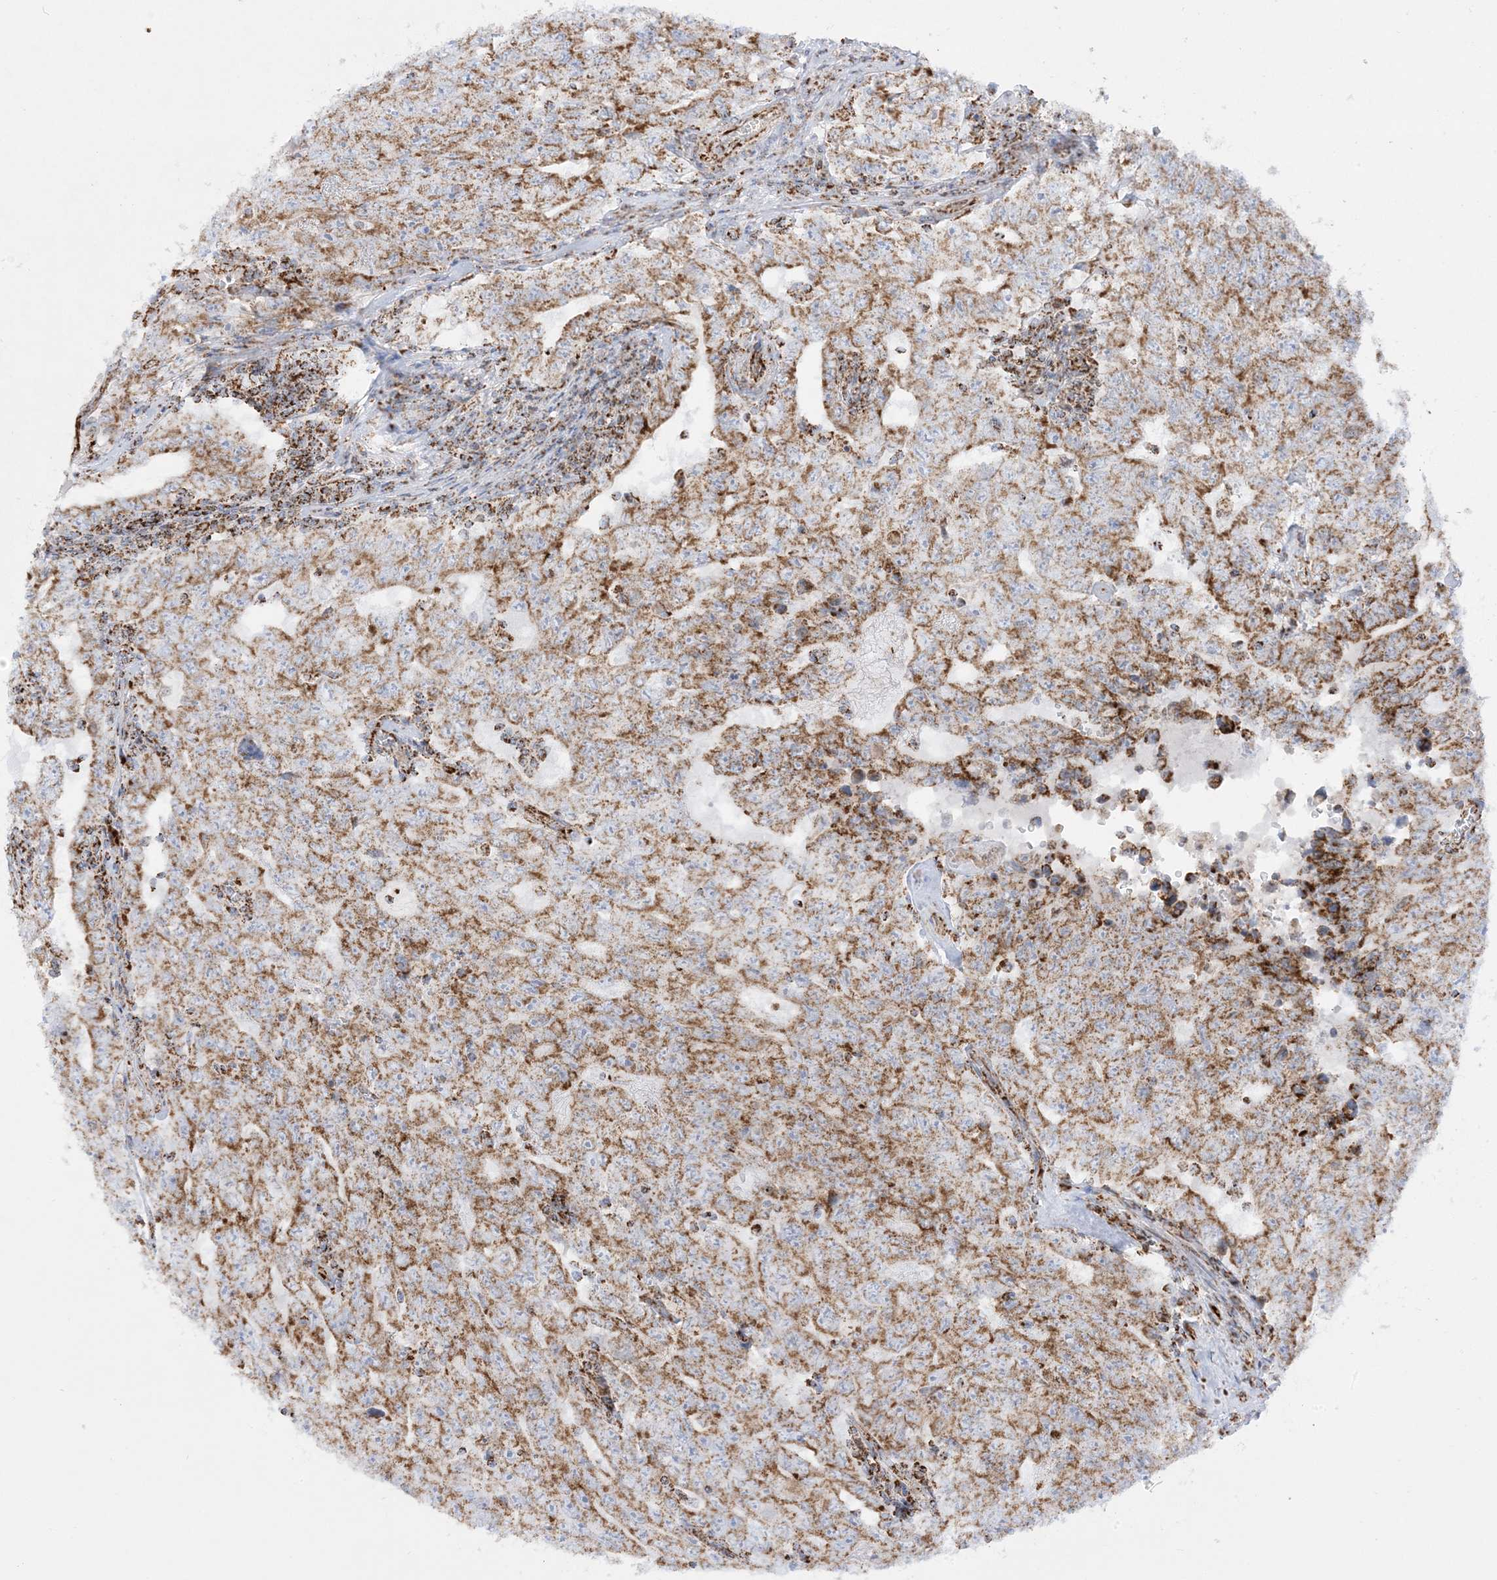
{"staining": {"intensity": "moderate", "quantity": ">75%", "location": "cytoplasmic/membranous"}, "tissue": "testis cancer", "cell_type": "Tumor cells", "image_type": "cancer", "snomed": [{"axis": "morphology", "description": "Carcinoma, Embryonal, NOS"}, {"axis": "topography", "description": "Testis"}], "caption": "Immunohistochemistry (DAB) staining of testis cancer (embryonal carcinoma) reveals moderate cytoplasmic/membranous protein staining in approximately >75% of tumor cells.", "gene": "MRPS36", "patient": {"sex": "male", "age": 26}}